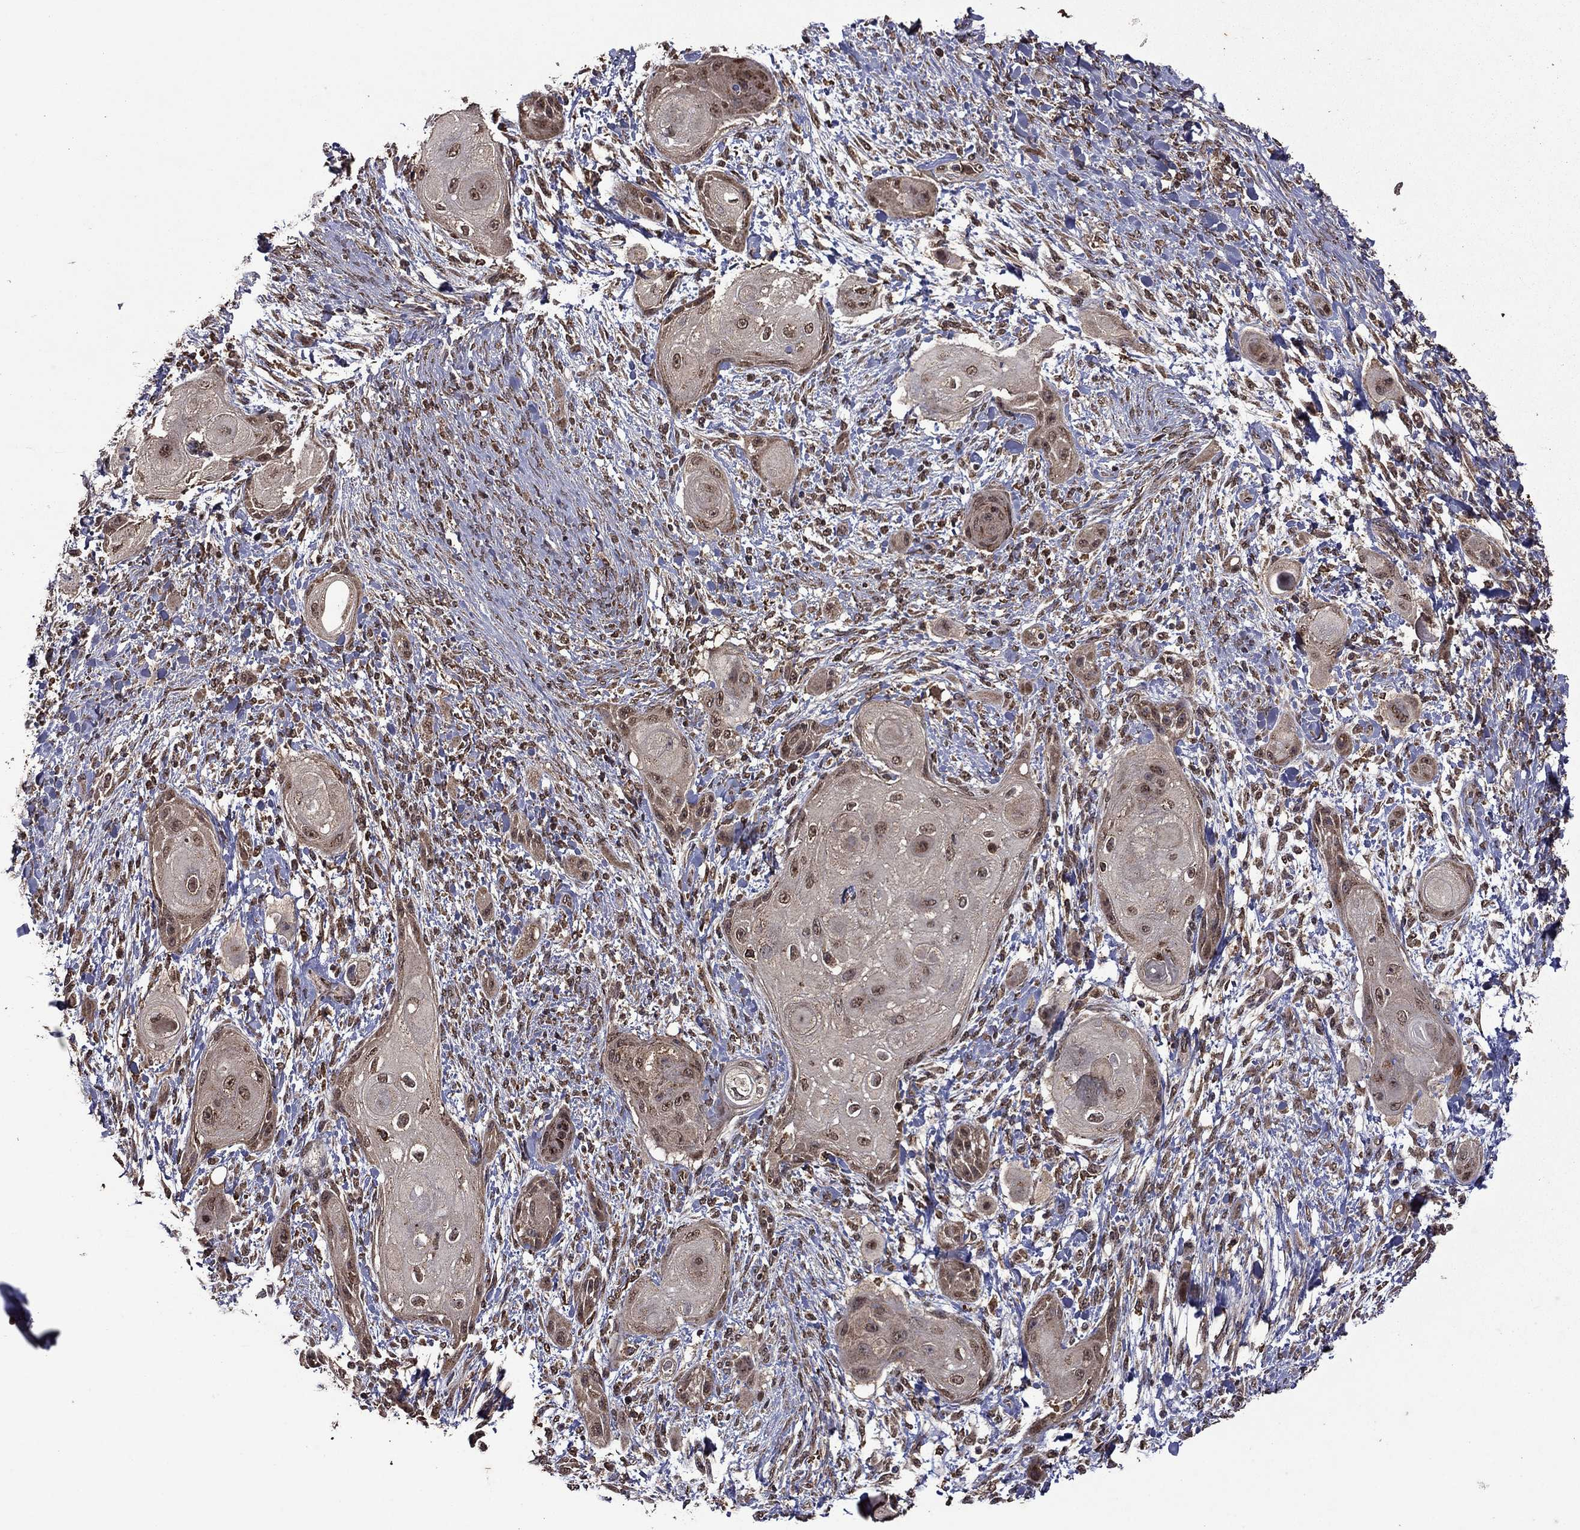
{"staining": {"intensity": "moderate", "quantity": "25%-75%", "location": "cytoplasmic/membranous,nuclear"}, "tissue": "skin cancer", "cell_type": "Tumor cells", "image_type": "cancer", "snomed": [{"axis": "morphology", "description": "Squamous cell carcinoma, NOS"}, {"axis": "topography", "description": "Skin"}], "caption": "Skin squamous cell carcinoma stained for a protein (brown) demonstrates moderate cytoplasmic/membranous and nuclear positive staining in approximately 25%-75% of tumor cells.", "gene": "ITM2B", "patient": {"sex": "male", "age": 62}}